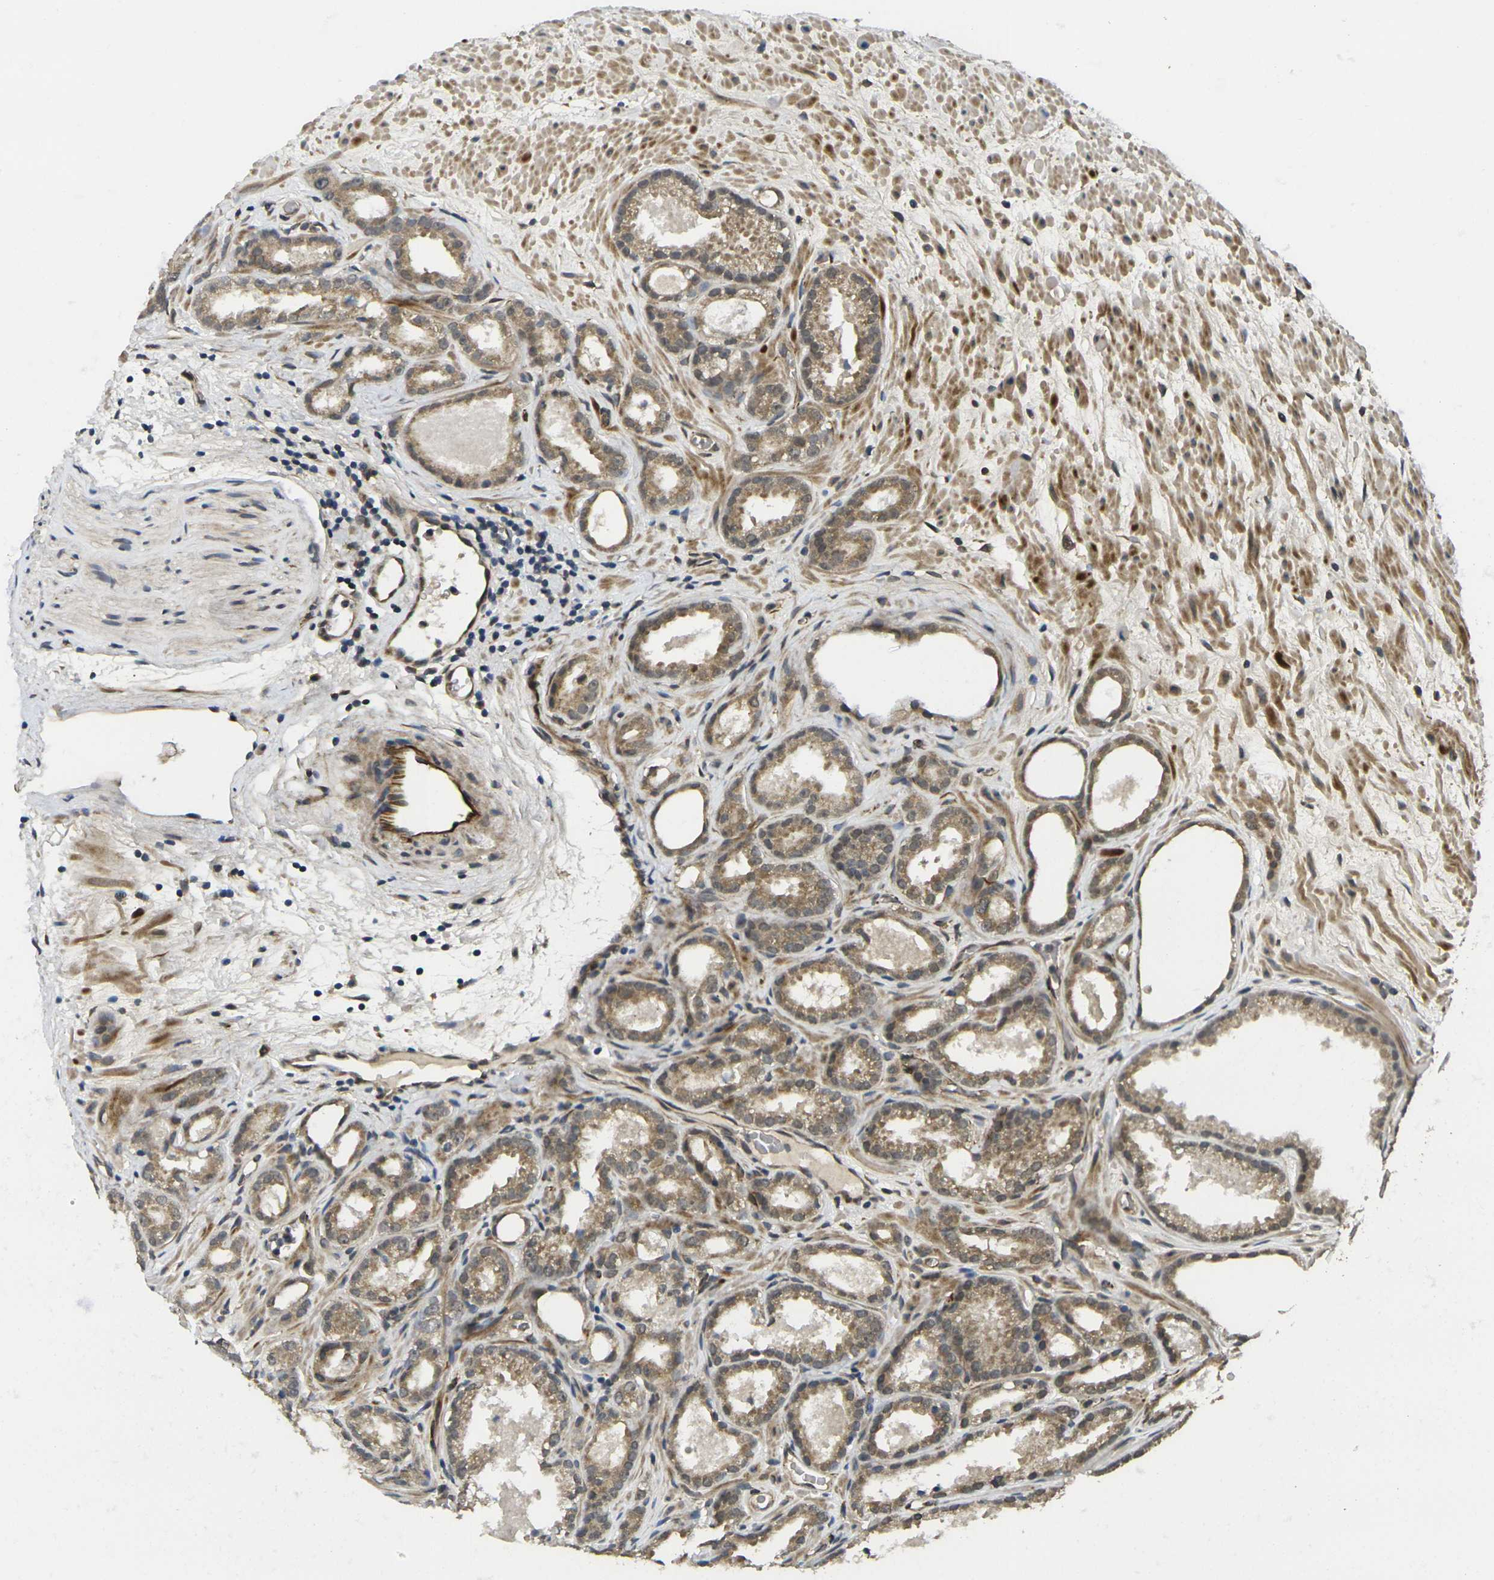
{"staining": {"intensity": "moderate", "quantity": ">75%", "location": "cytoplasmic/membranous"}, "tissue": "prostate cancer", "cell_type": "Tumor cells", "image_type": "cancer", "snomed": [{"axis": "morphology", "description": "Adenocarcinoma, Low grade"}, {"axis": "topography", "description": "Prostate"}], "caption": "Brown immunohistochemical staining in prostate cancer exhibits moderate cytoplasmic/membranous positivity in approximately >75% of tumor cells.", "gene": "FUT11", "patient": {"sex": "male", "age": 57}}